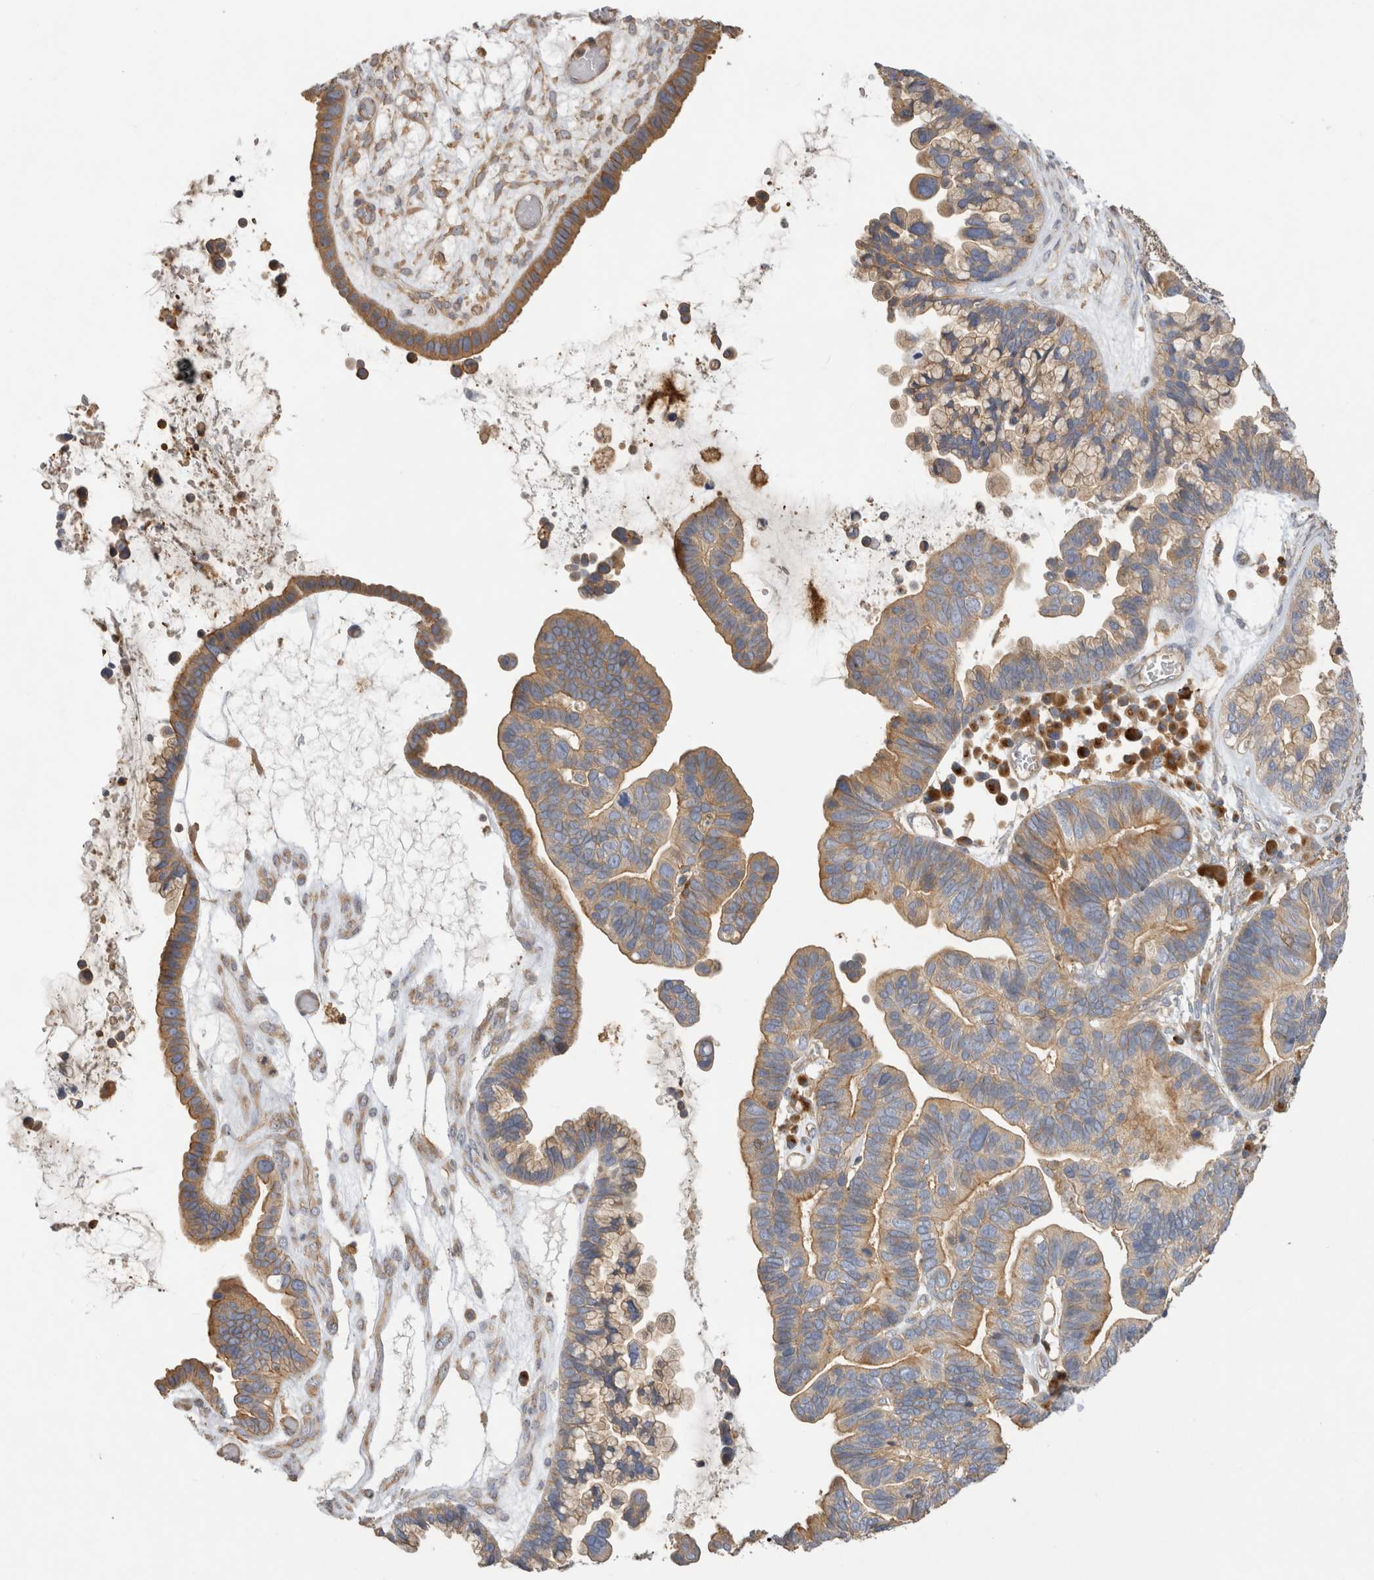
{"staining": {"intensity": "weak", "quantity": ">75%", "location": "cytoplasmic/membranous"}, "tissue": "ovarian cancer", "cell_type": "Tumor cells", "image_type": "cancer", "snomed": [{"axis": "morphology", "description": "Cystadenocarcinoma, serous, NOS"}, {"axis": "topography", "description": "Ovary"}], "caption": "Ovarian serous cystadenocarcinoma tissue reveals weak cytoplasmic/membranous staining in approximately >75% of tumor cells", "gene": "CHMP6", "patient": {"sex": "female", "age": 56}}